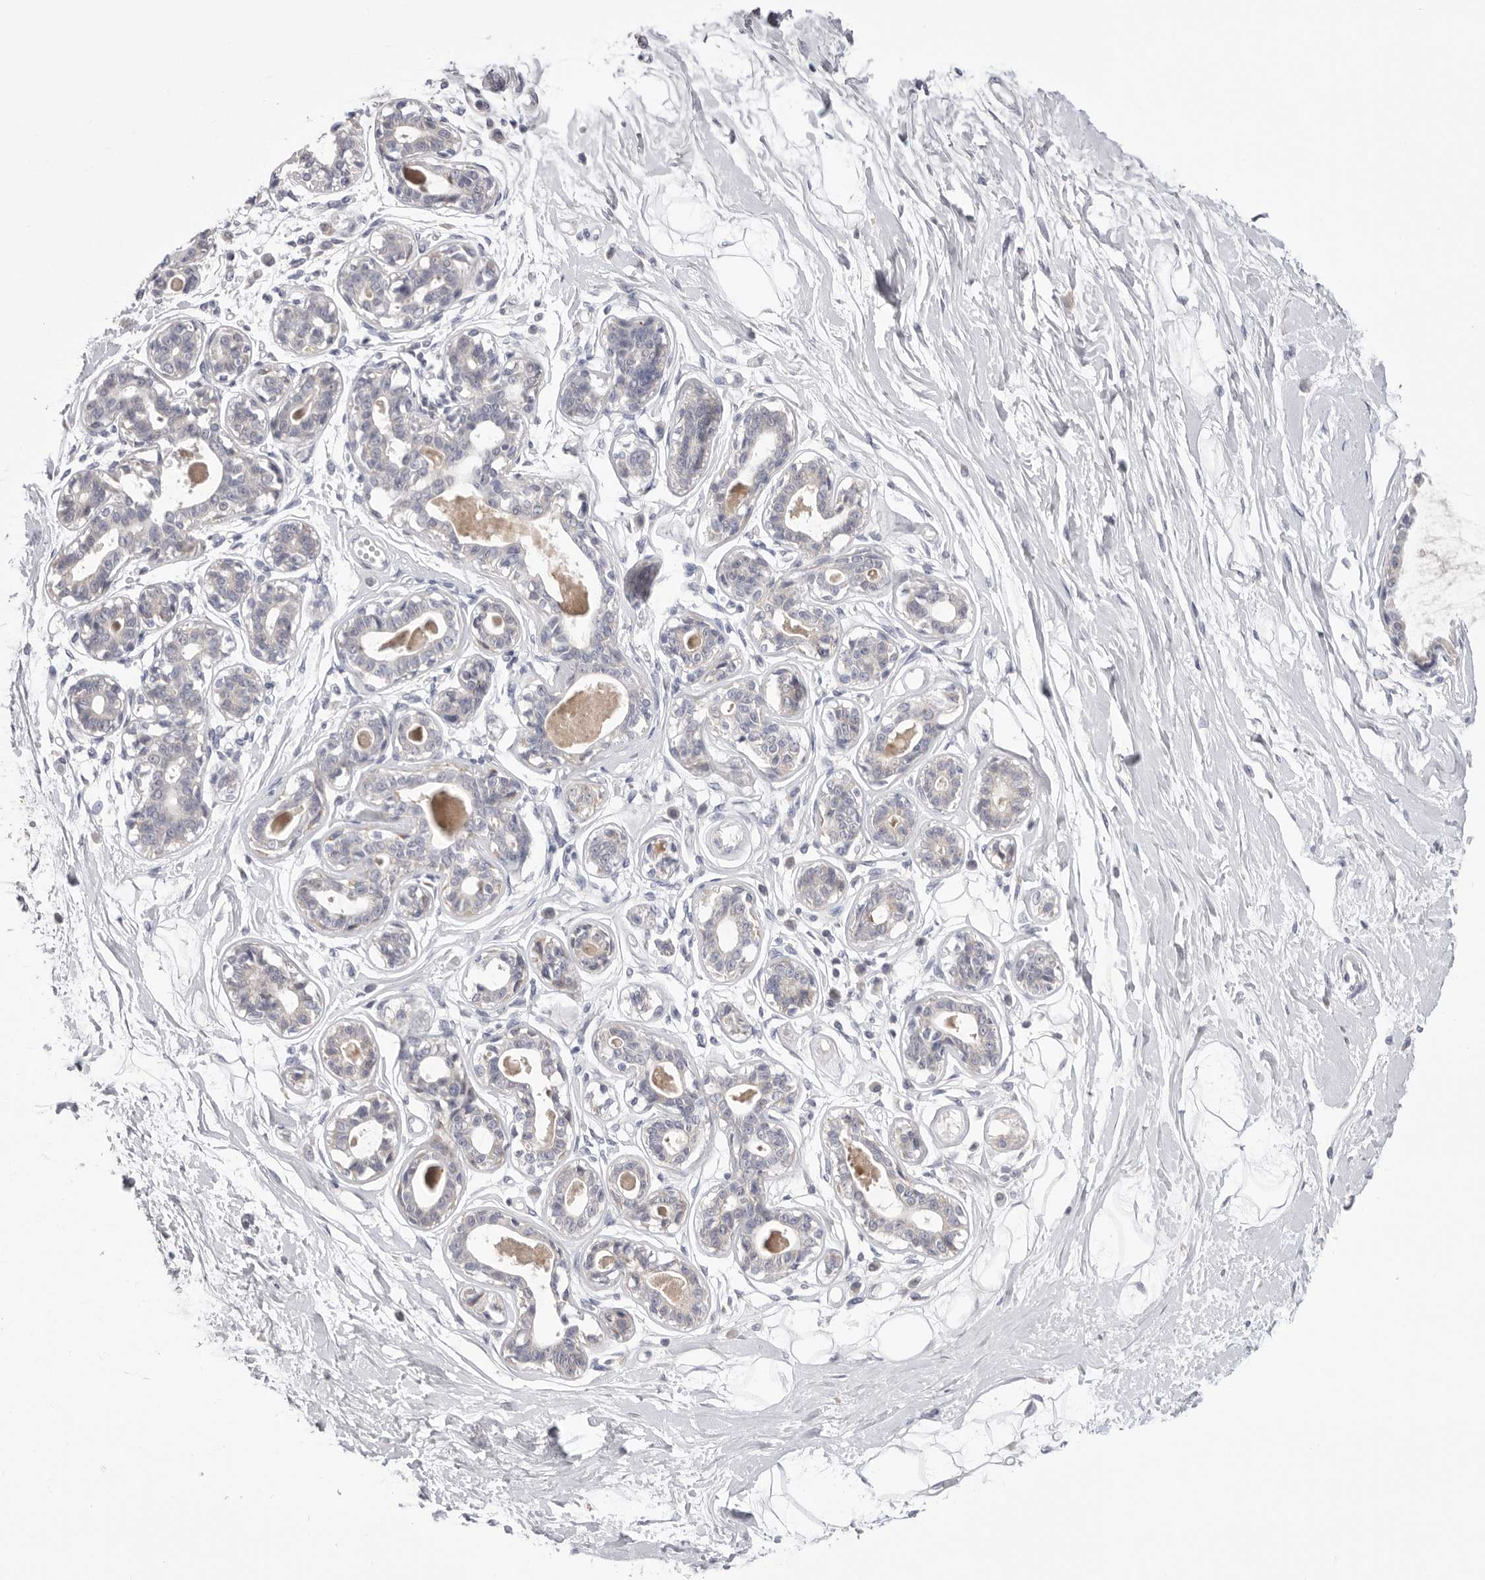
{"staining": {"intensity": "negative", "quantity": "none", "location": "none"}, "tissue": "breast", "cell_type": "Adipocytes", "image_type": "normal", "snomed": [{"axis": "morphology", "description": "Normal tissue, NOS"}, {"axis": "topography", "description": "Breast"}], "caption": "Immunohistochemical staining of benign human breast shows no significant staining in adipocytes.", "gene": "VDAC3", "patient": {"sex": "female", "age": 45}}